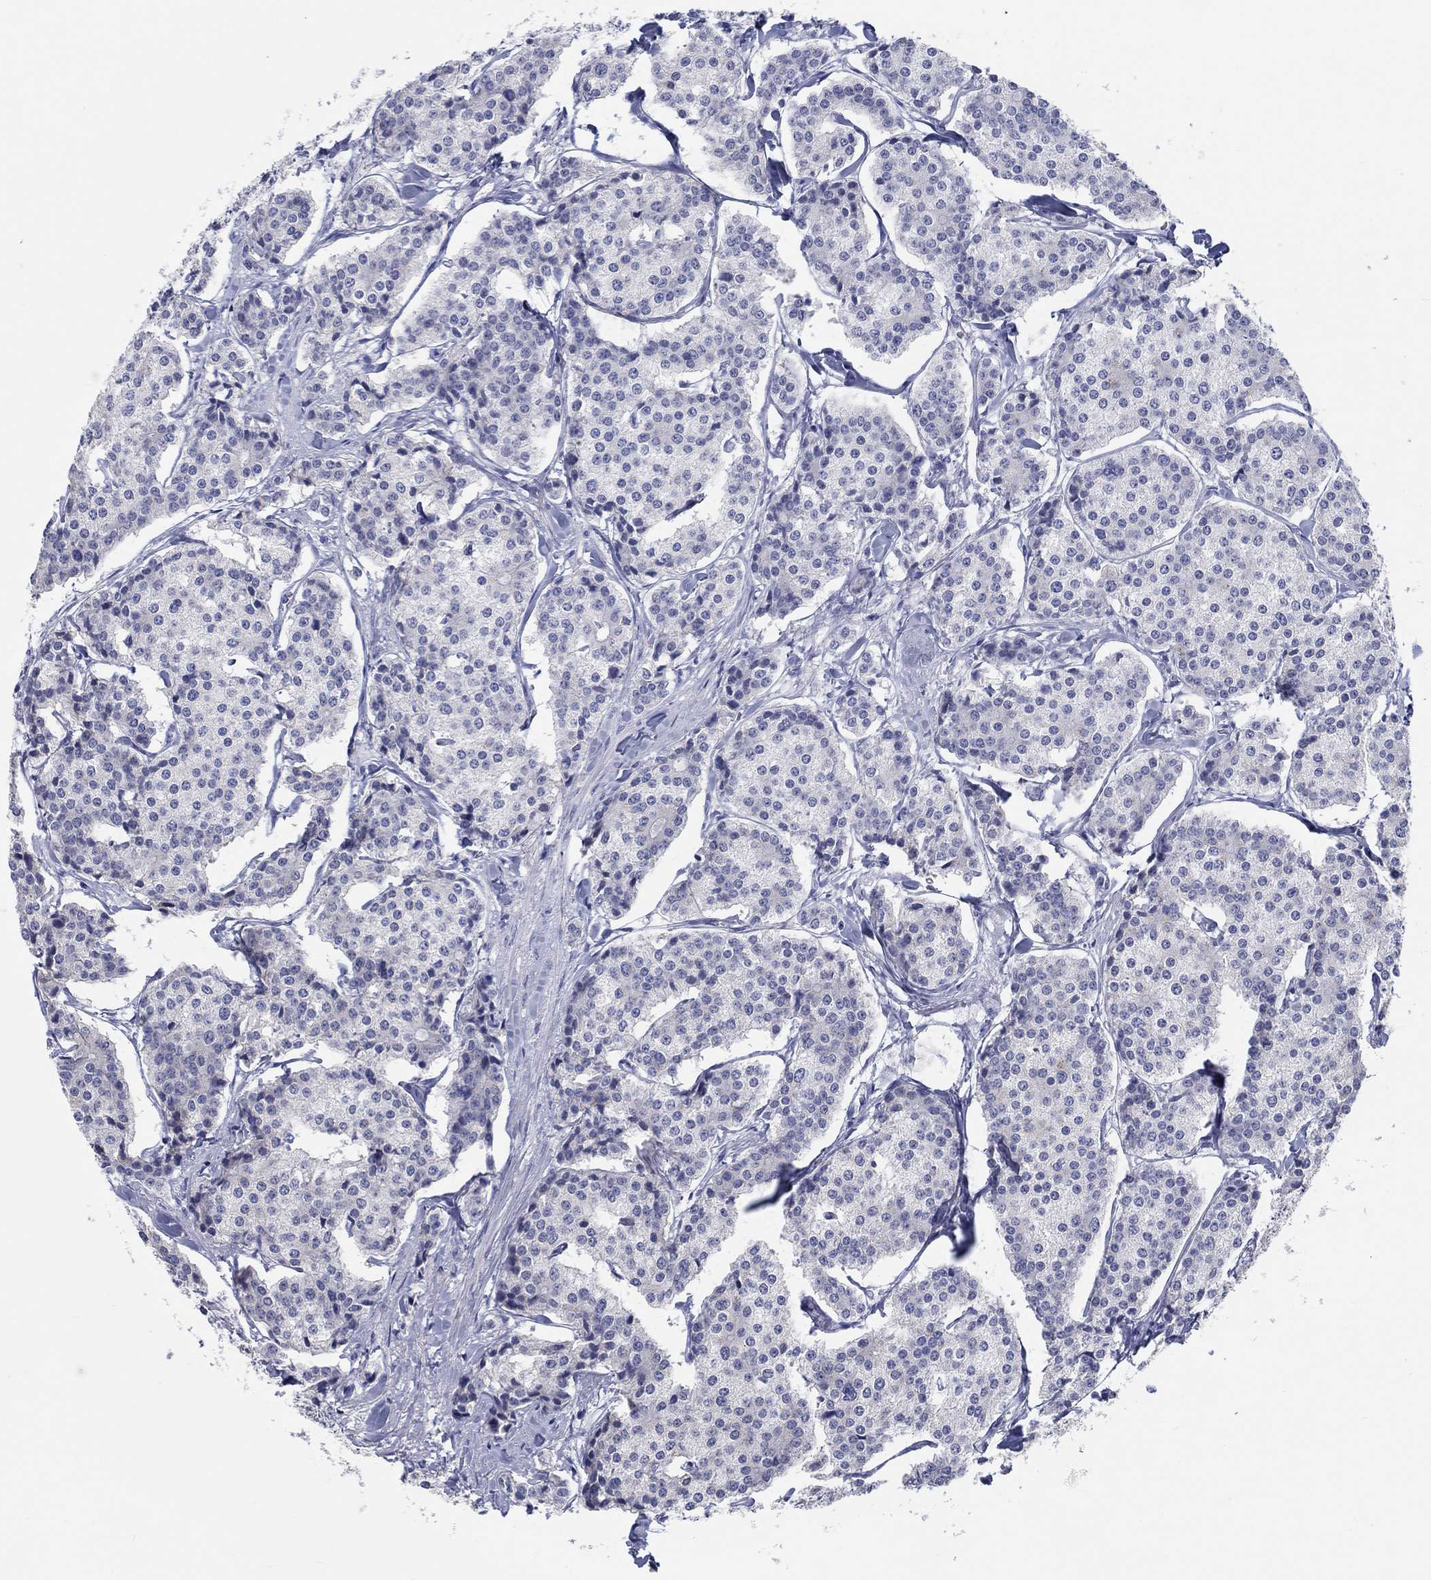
{"staining": {"intensity": "negative", "quantity": "none", "location": "none"}, "tissue": "carcinoid", "cell_type": "Tumor cells", "image_type": "cancer", "snomed": [{"axis": "morphology", "description": "Carcinoid, malignant, NOS"}, {"axis": "topography", "description": "Small intestine"}], "caption": "A micrograph of carcinoid stained for a protein shows no brown staining in tumor cells. The staining was performed using DAB (3,3'-diaminobenzidine) to visualize the protein expression in brown, while the nuclei were stained in blue with hematoxylin (Magnification: 20x).", "gene": "LRRC4C", "patient": {"sex": "female", "age": 65}}